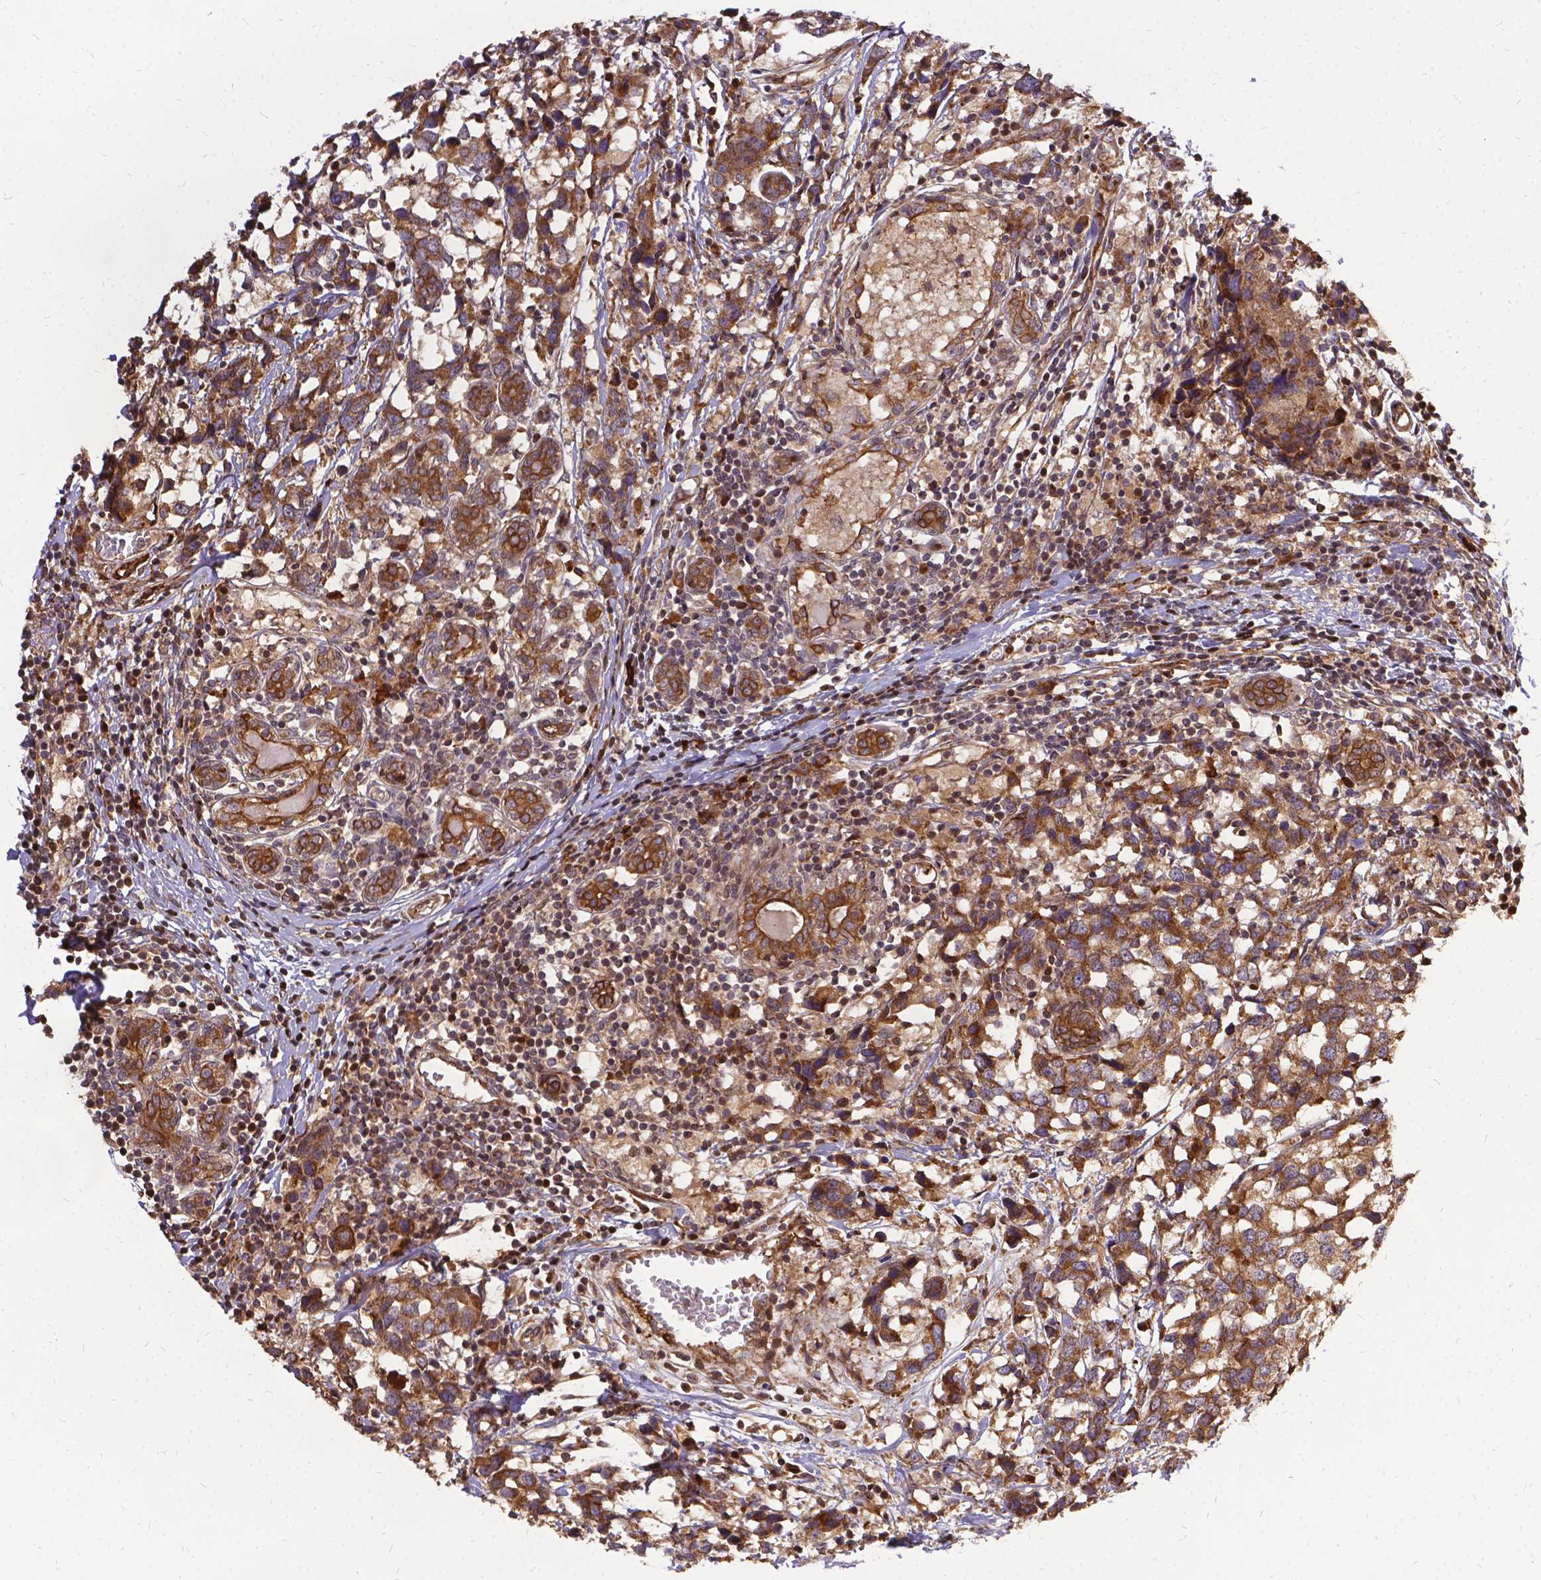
{"staining": {"intensity": "moderate", "quantity": ">75%", "location": "cytoplasmic/membranous"}, "tissue": "breast cancer", "cell_type": "Tumor cells", "image_type": "cancer", "snomed": [{"axis": "morphology", "description": "Lobular carcinoma"}, {"axis": "topography", "description": "Breast"}], "caption": "Moderate cytoplasmic/membranous staining for a protein is identified in approximately >75% of tumor cells of breast lobular carcinoma using immunohistochemistry.", "gene": "DENND6A", "patient": {"sex": "female", "age": 59}}